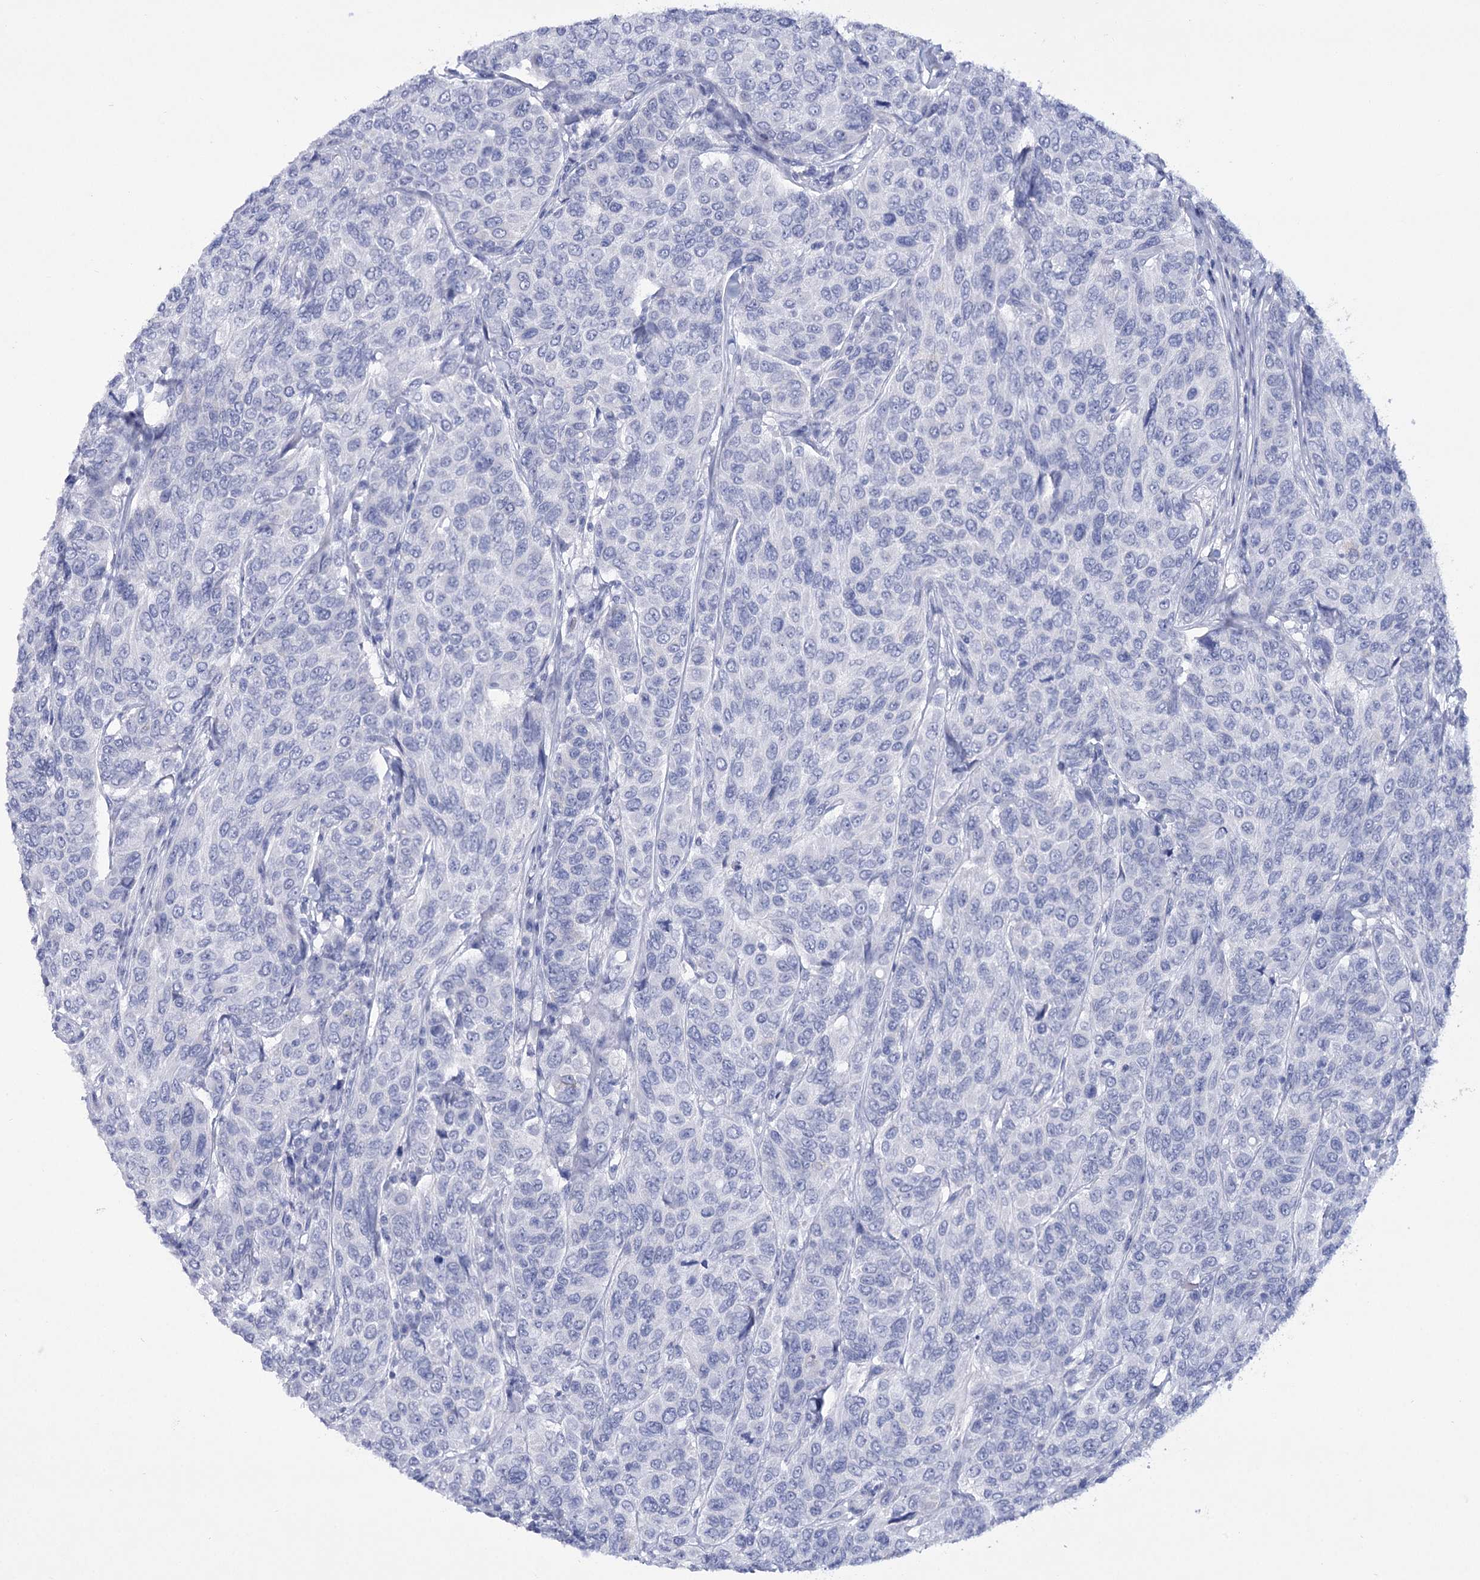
{"staining": {"intensity": "negative", "quantity": "none", "location": "none"}, "tissue": "breast cancer", "cell_type": "Tumor cells", "image_type": "cancer", "snomed": [{"axis": "morphology", "description": "Duct carcinoma"}, {"axis": "topography", "description": "Breast"}], "caption": "A histopathology image of human breast cancer is negative for staining in tumor cells.", "gene": "RNF186", "patient": {"sex": "female", "age": 55}}